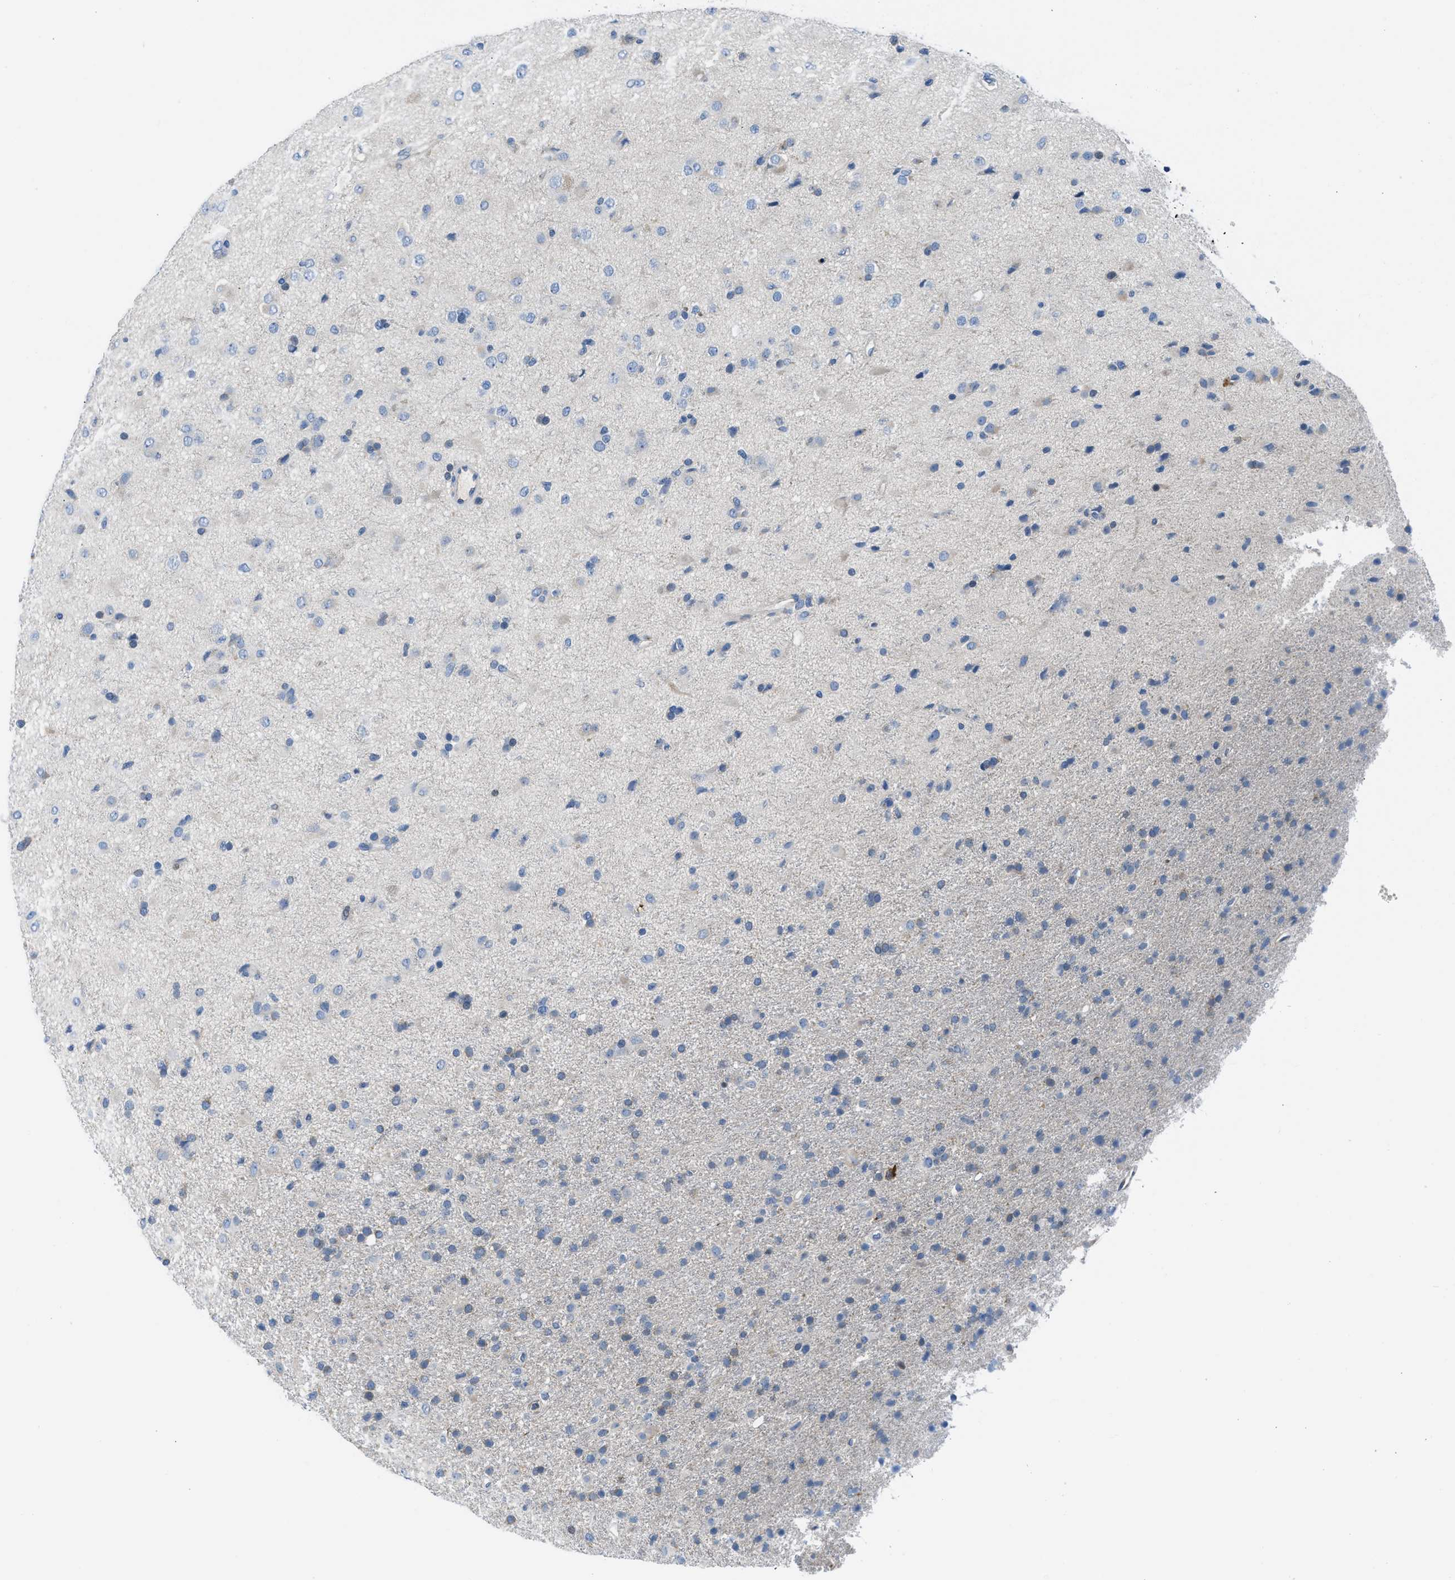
{"staining": {"intensity": "negative", "quantity": "none", "location": "none"}, "tissue": "glioma", "cell_type": "Tumor cells", "image_type": "cancer", "snomed": [{"axis": "morphology", "description": "Glioma, malignant, Low grade"}, {"axis": "topography", "description": "Brain"}], "caption": "Immunohistochemistry (IHC) of human malignant glioma (low-grade) exhibits no positivity in tumor cells.", "gene": "BNC2", "patient": {"sex": "male", "age": 65}}